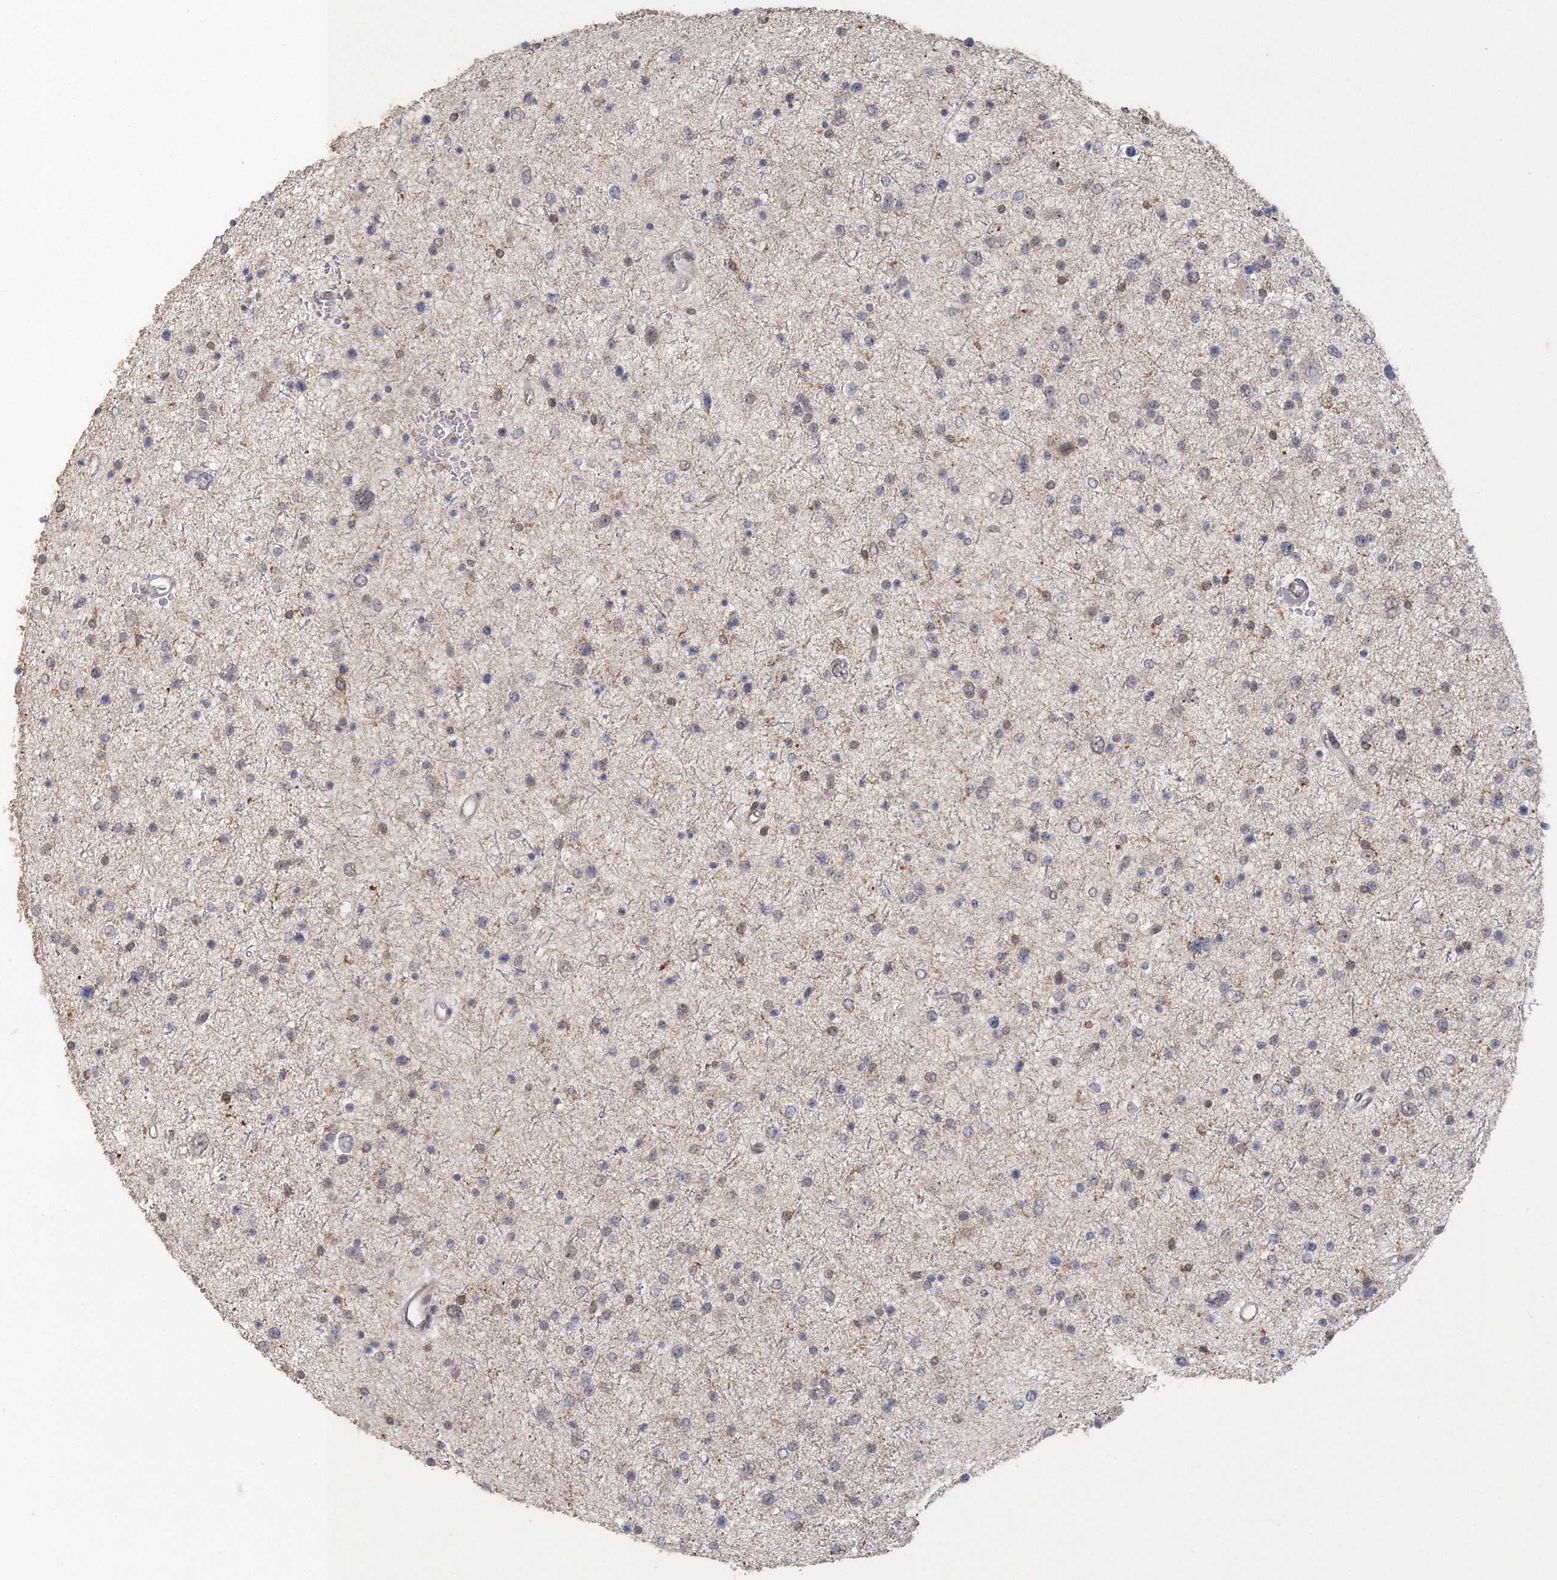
{"staining": {"intensity": "weak", "quantity": "<25%", "location": "cytoplasmic/membranous"}, "tissue": "glioma", "cell_type": "Tumor cells", "image_type": "cancer", "snomed": [{"axis": "morphology", "description": "Glioma, malignant, Low grade"}, {"axis": "topography", "description": "Brain"}], "caption": "Tumor cells show no significant expression in low-grade glioma (malignant). Brightfield microscopy of IHC stained with DAB (3,3'-diaminobenzidine) (brown) and hematoxylin (blue), captured at high magnification.", "gene": "UIMC1", "patient": {"sex": "female", "age": 37}}